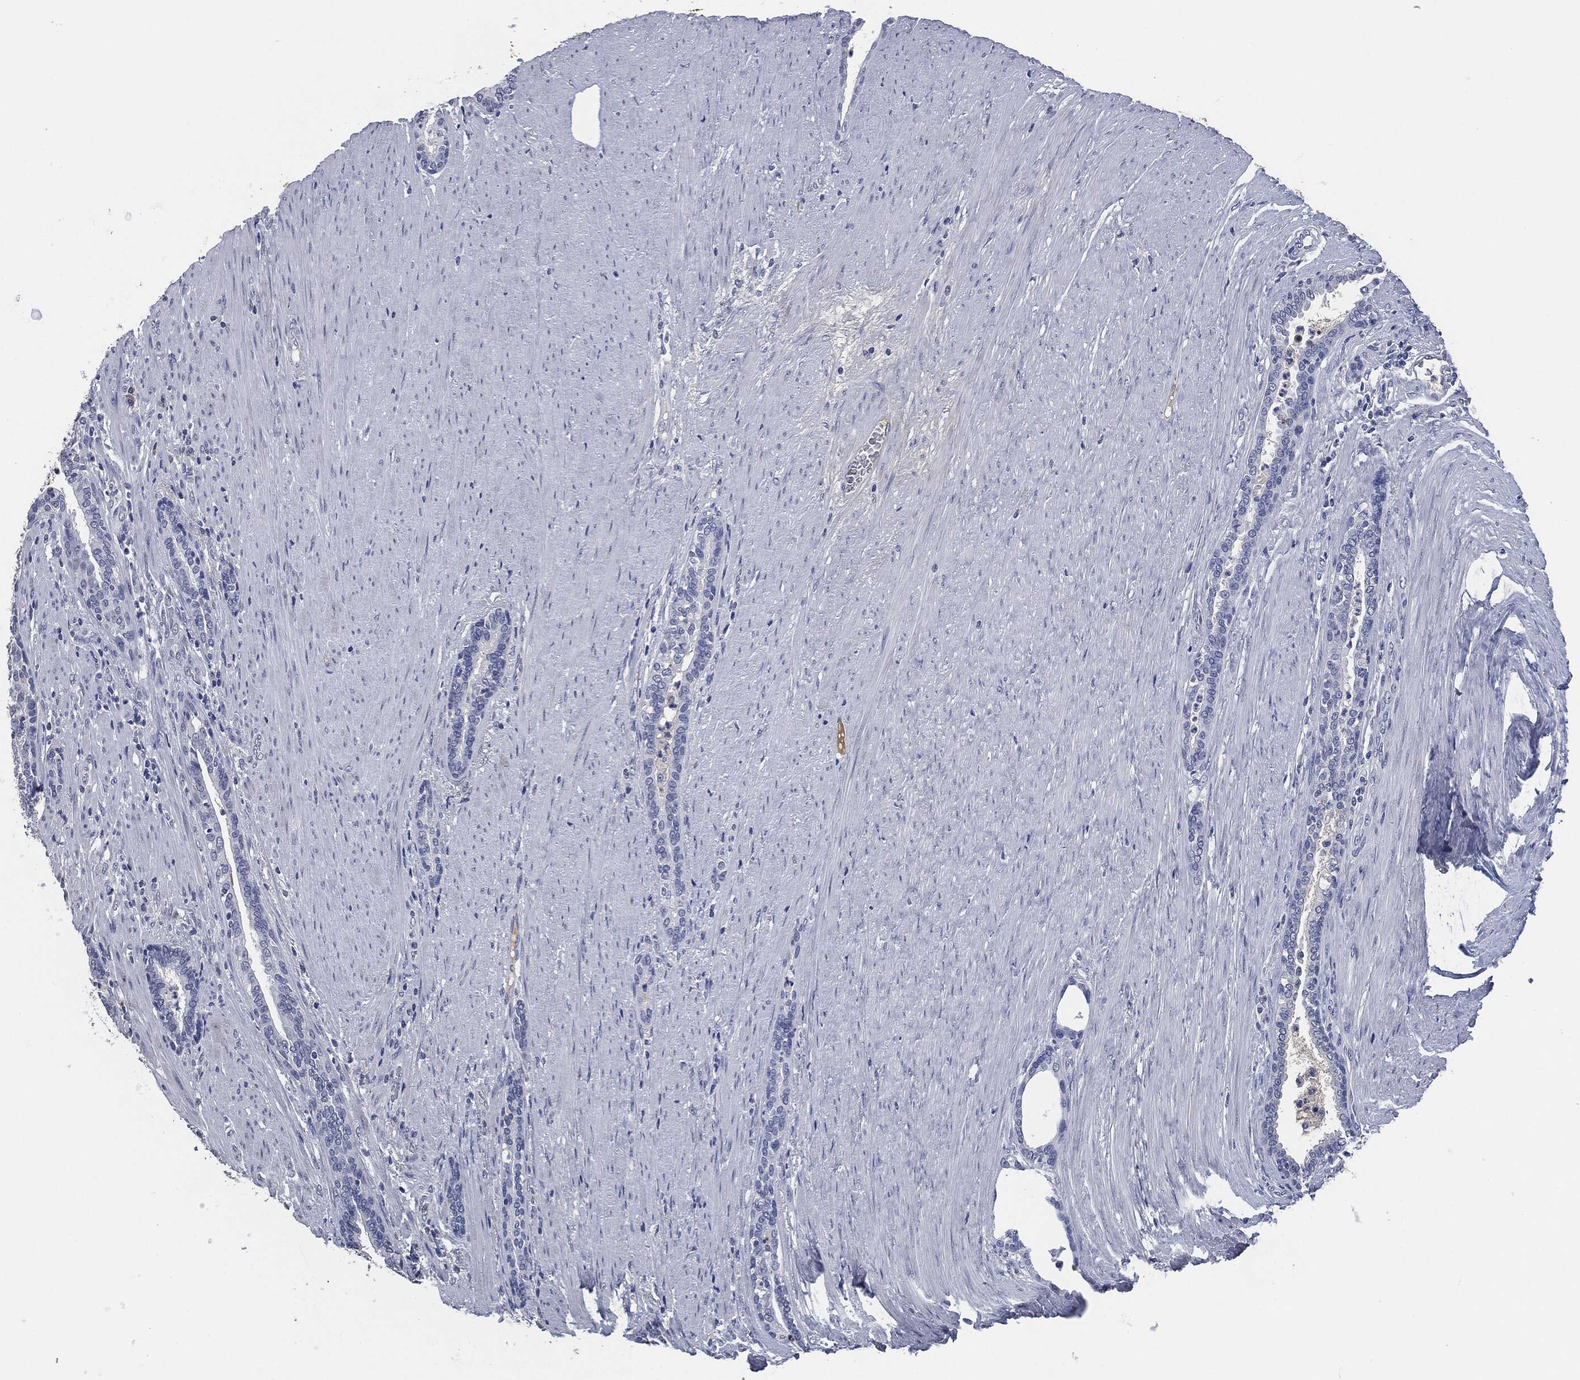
{"staining": {"intensity": "negative", "quantity": "none", "location": "none"}, "tissue": "prostate cancer", "cell_type": "Tumor cells", "image_type": "cancer", "snomed": [{"axis": "morphology", "description": "Adenocarcinoma, Low grade"}, {"axis": "topography", "description": "Prostate"}], "caption": "Tumor cells are negative for protein expression in human low-grade adenocarcinoma (prostate).", "gene": "SIGLEC7", "patient": {"sex": "male", "age": 68}}